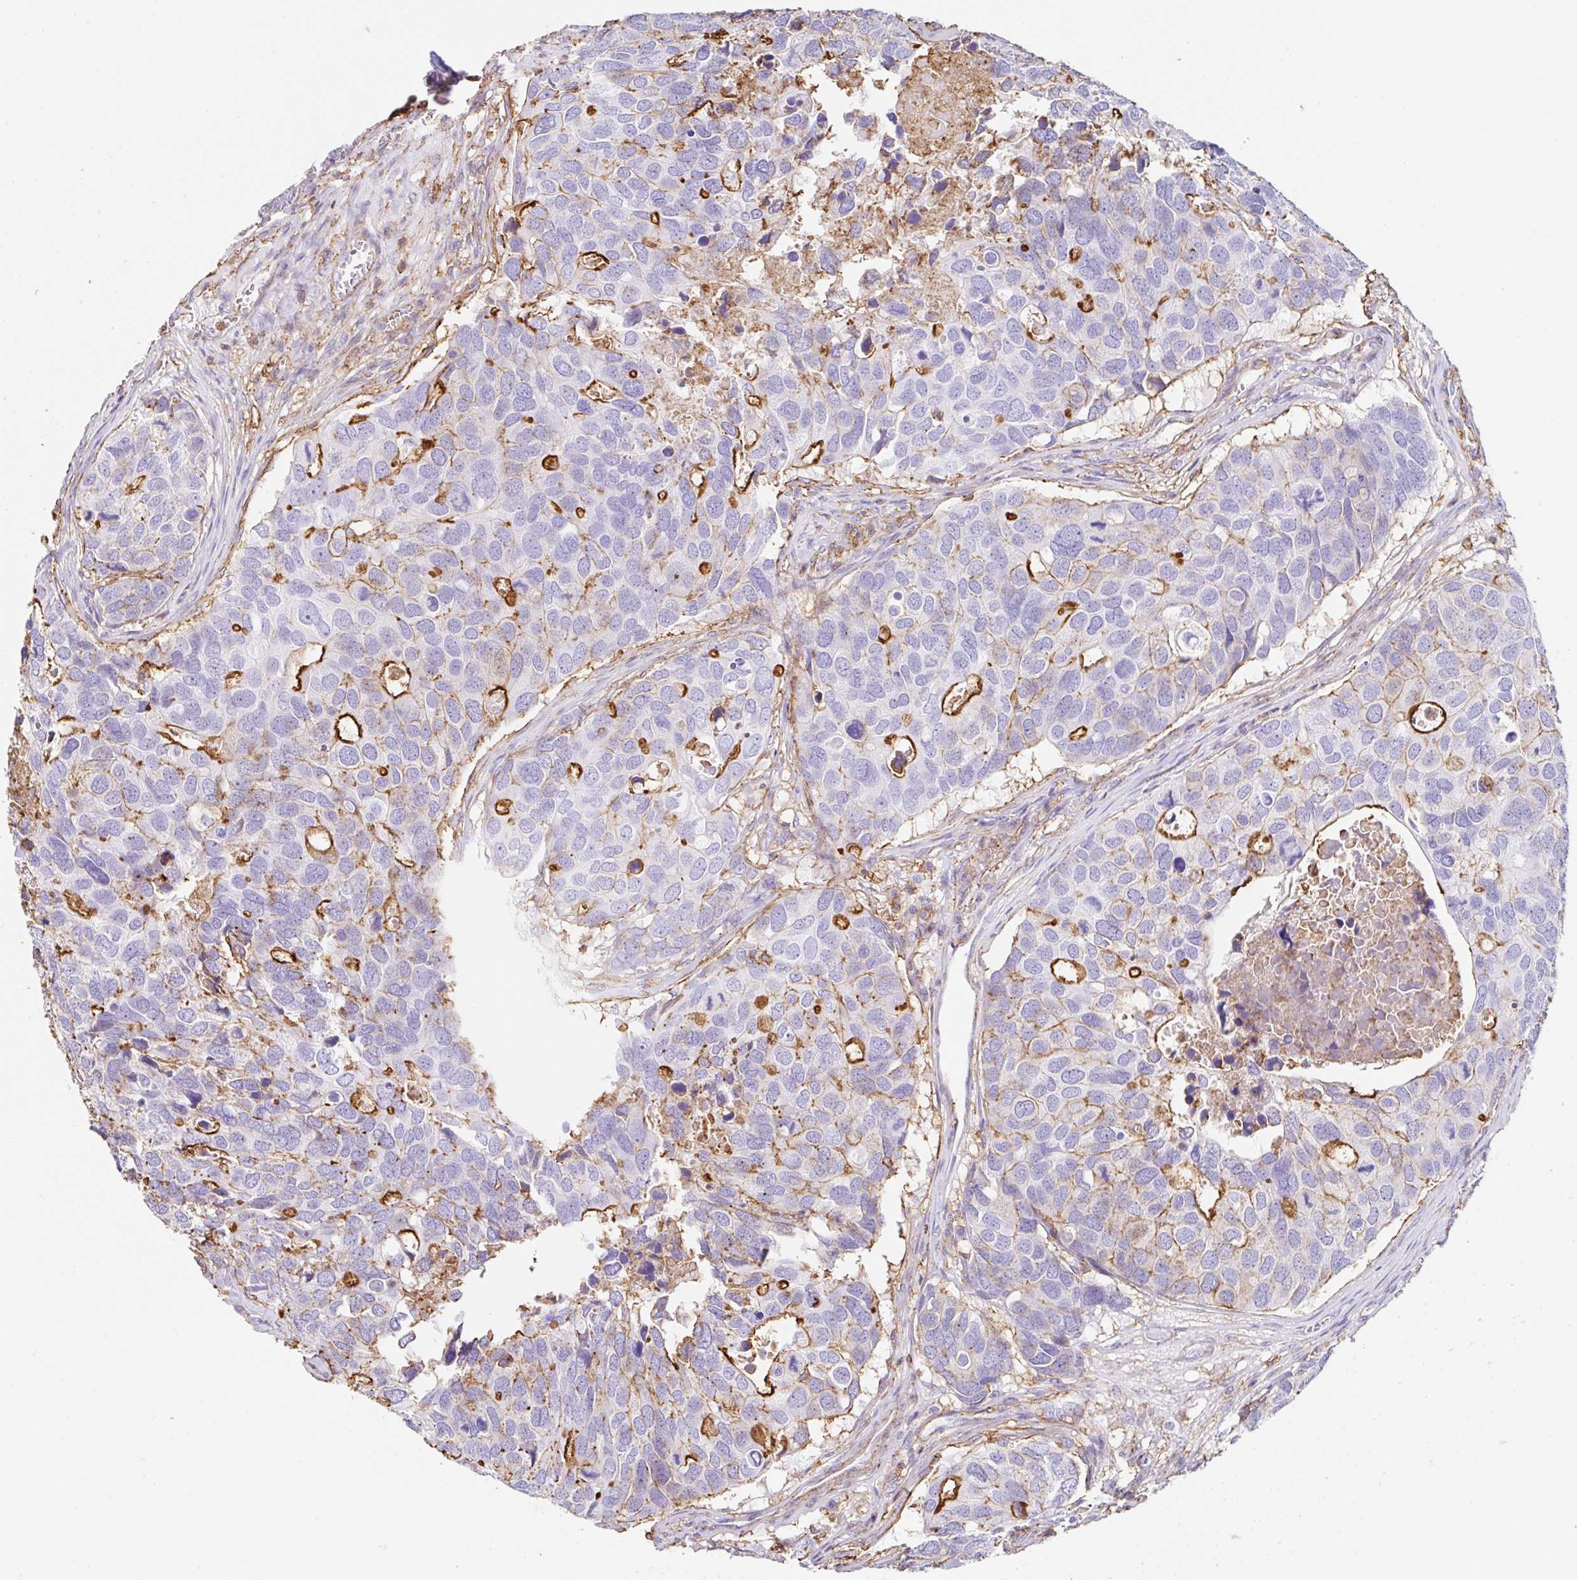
{"staining": {"intensity": "strong", "quantity": "<25%", "location": "cytoplasmic/membranous"}, "tissue": "breast cancer", "cell_type": "Tumor cells", "image_type": "cancer", "snomed": [{"axis": "morphology", "description": "Duct carcinoma"}, {"axis": "topography", "description": "Breast"}], "caption": "The histopathology image reveals immunohistochemical staining of breast cancer (infiltrating ductal carcinoma). There is strong cytoplasmic/membranous positivity is seen in approximately <25% of tumor cells.", "gene": "MTTP", "patient": {"sex": "female", "age": 83}}